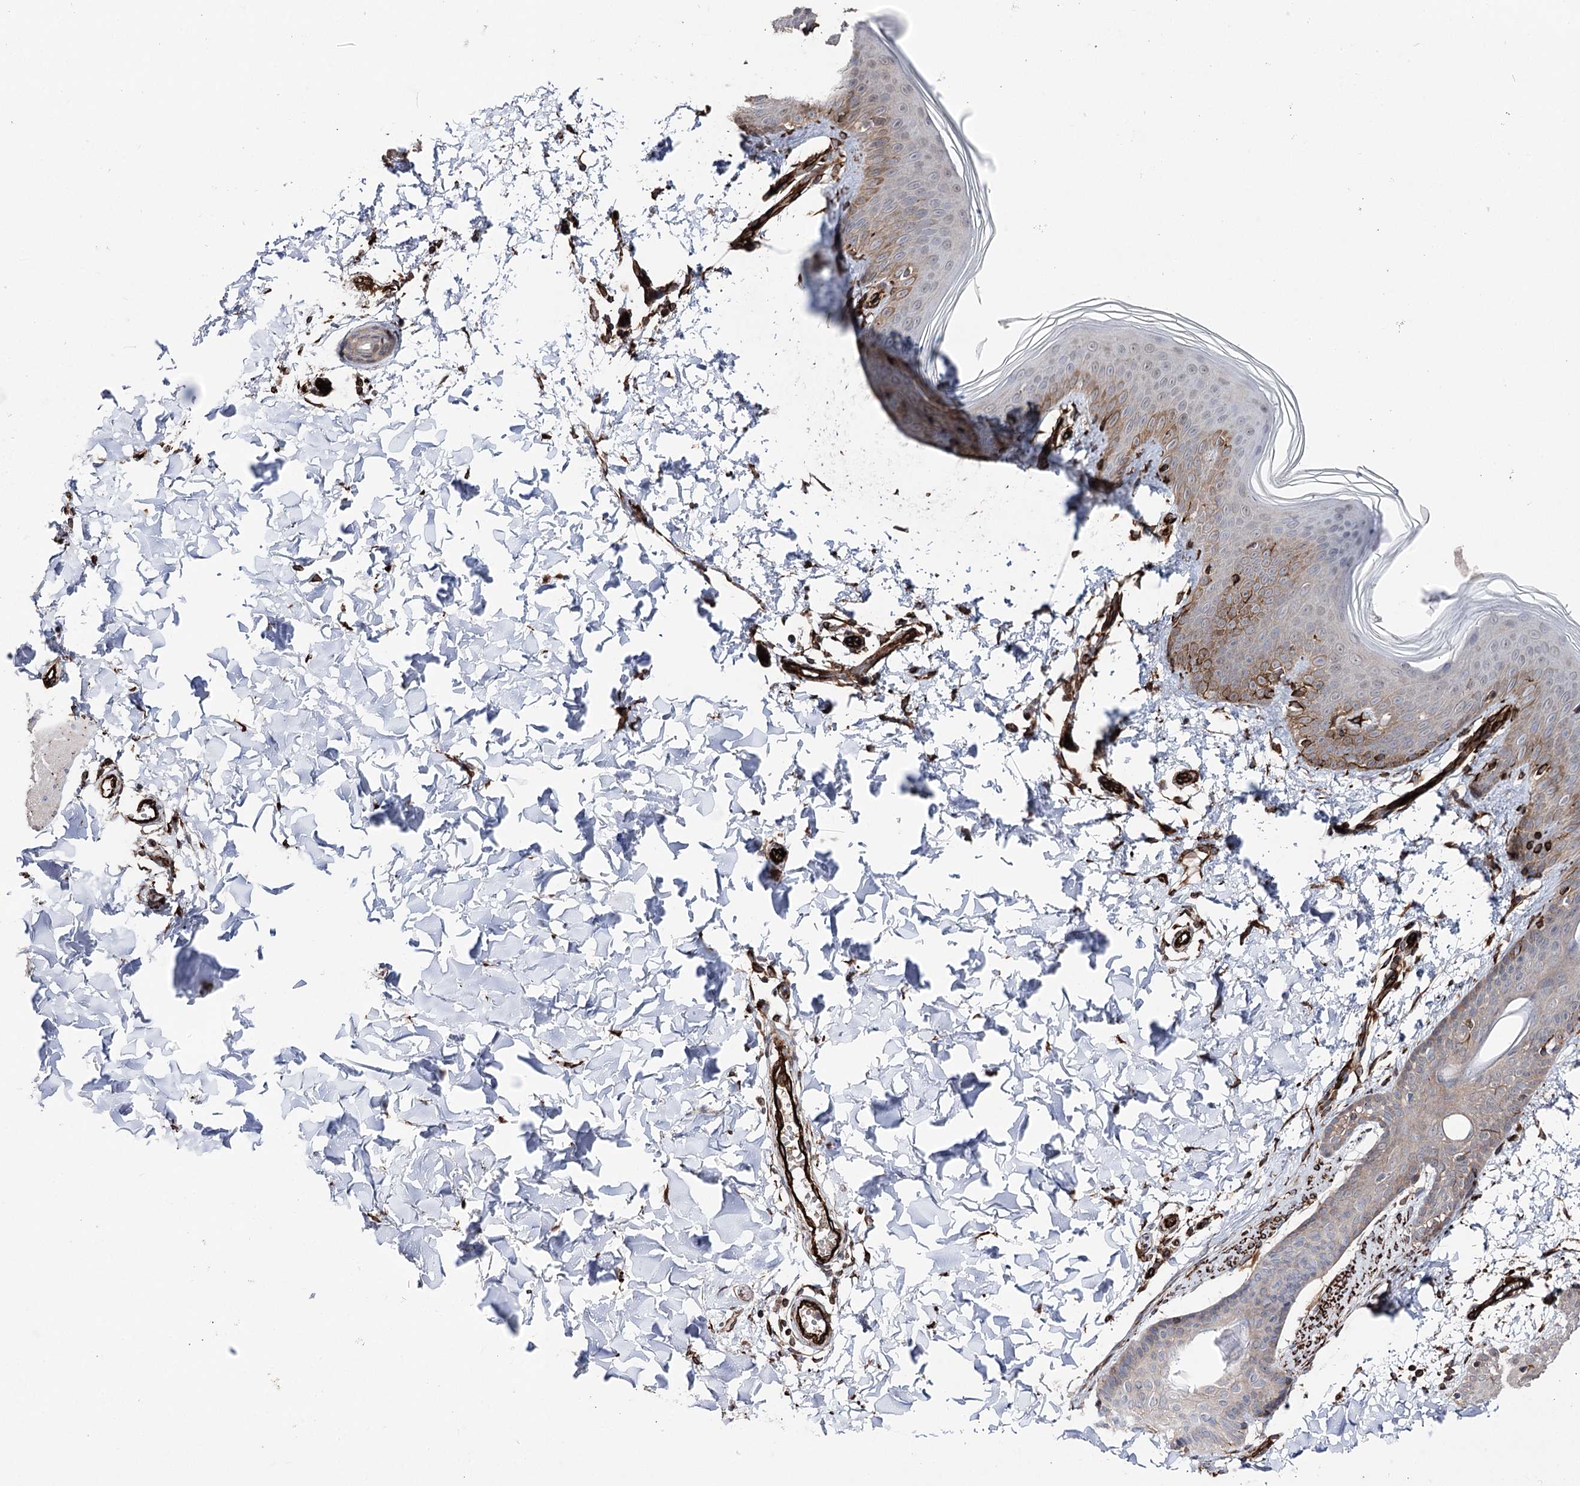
{"staining": {"intensity": "strong", "quantity": ">75%", "location": "cytoplasmic/membranous,nuclear"}, "tissue": "skin", "cell_type": "Fibroblasts", "image_type": "normal", "snomed": [{"axis": "morphology", "description": "Normal tissue, NOS"}, {"axis": "topography", "description": "Skin"}], "caption": "Protein analysis of normal skin demonstrates strong cytoplasmic/membranous,nuclear positivity in about >75% of fibroblasts. (IHC, brightfield microscopy, high magnification).", "gene": "MIB1", "patient": {"sex": "male", "age": 36}}